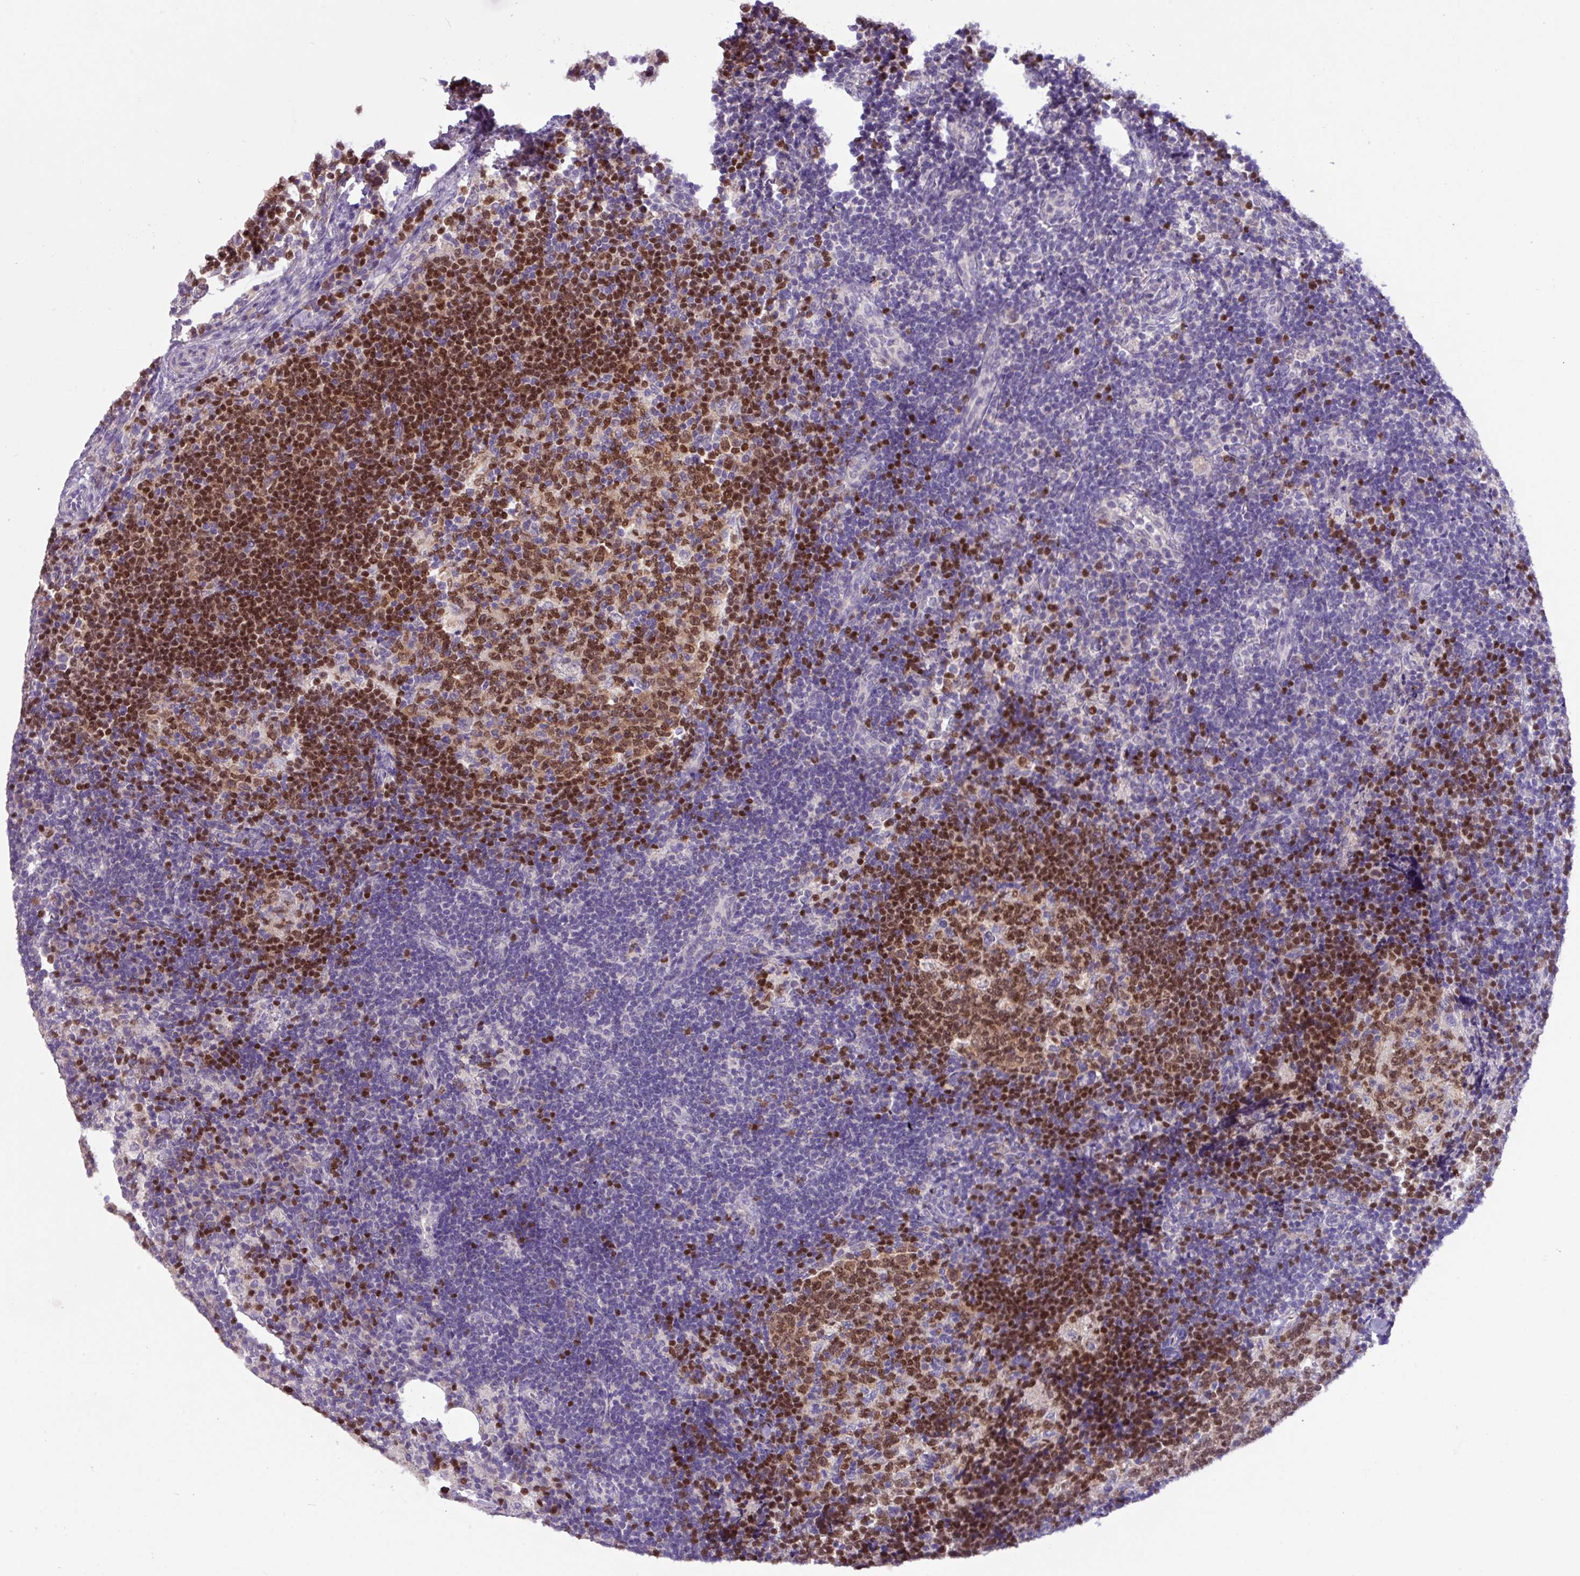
{"staining": {"intensity": "moderate", "quantity": ">75%", "location": "nuclear"}, "tissue": "lymph node", "cell_type": "Germinal center cells", "image_type": "normal", "snomed": [{"axis": "morphology", "description": "Normal tissue, NOS"}, {"axis": "topography", "description": "Lymph node"}], "caption": "Approximately >75% of germinal center cells in unremarkable human lymph node demonstrate moderate nuclear protein staining as visualized by brown immunohistochemical staining.", "gene": "PAX8", "patient": {"sex": "female", "age": 31}}